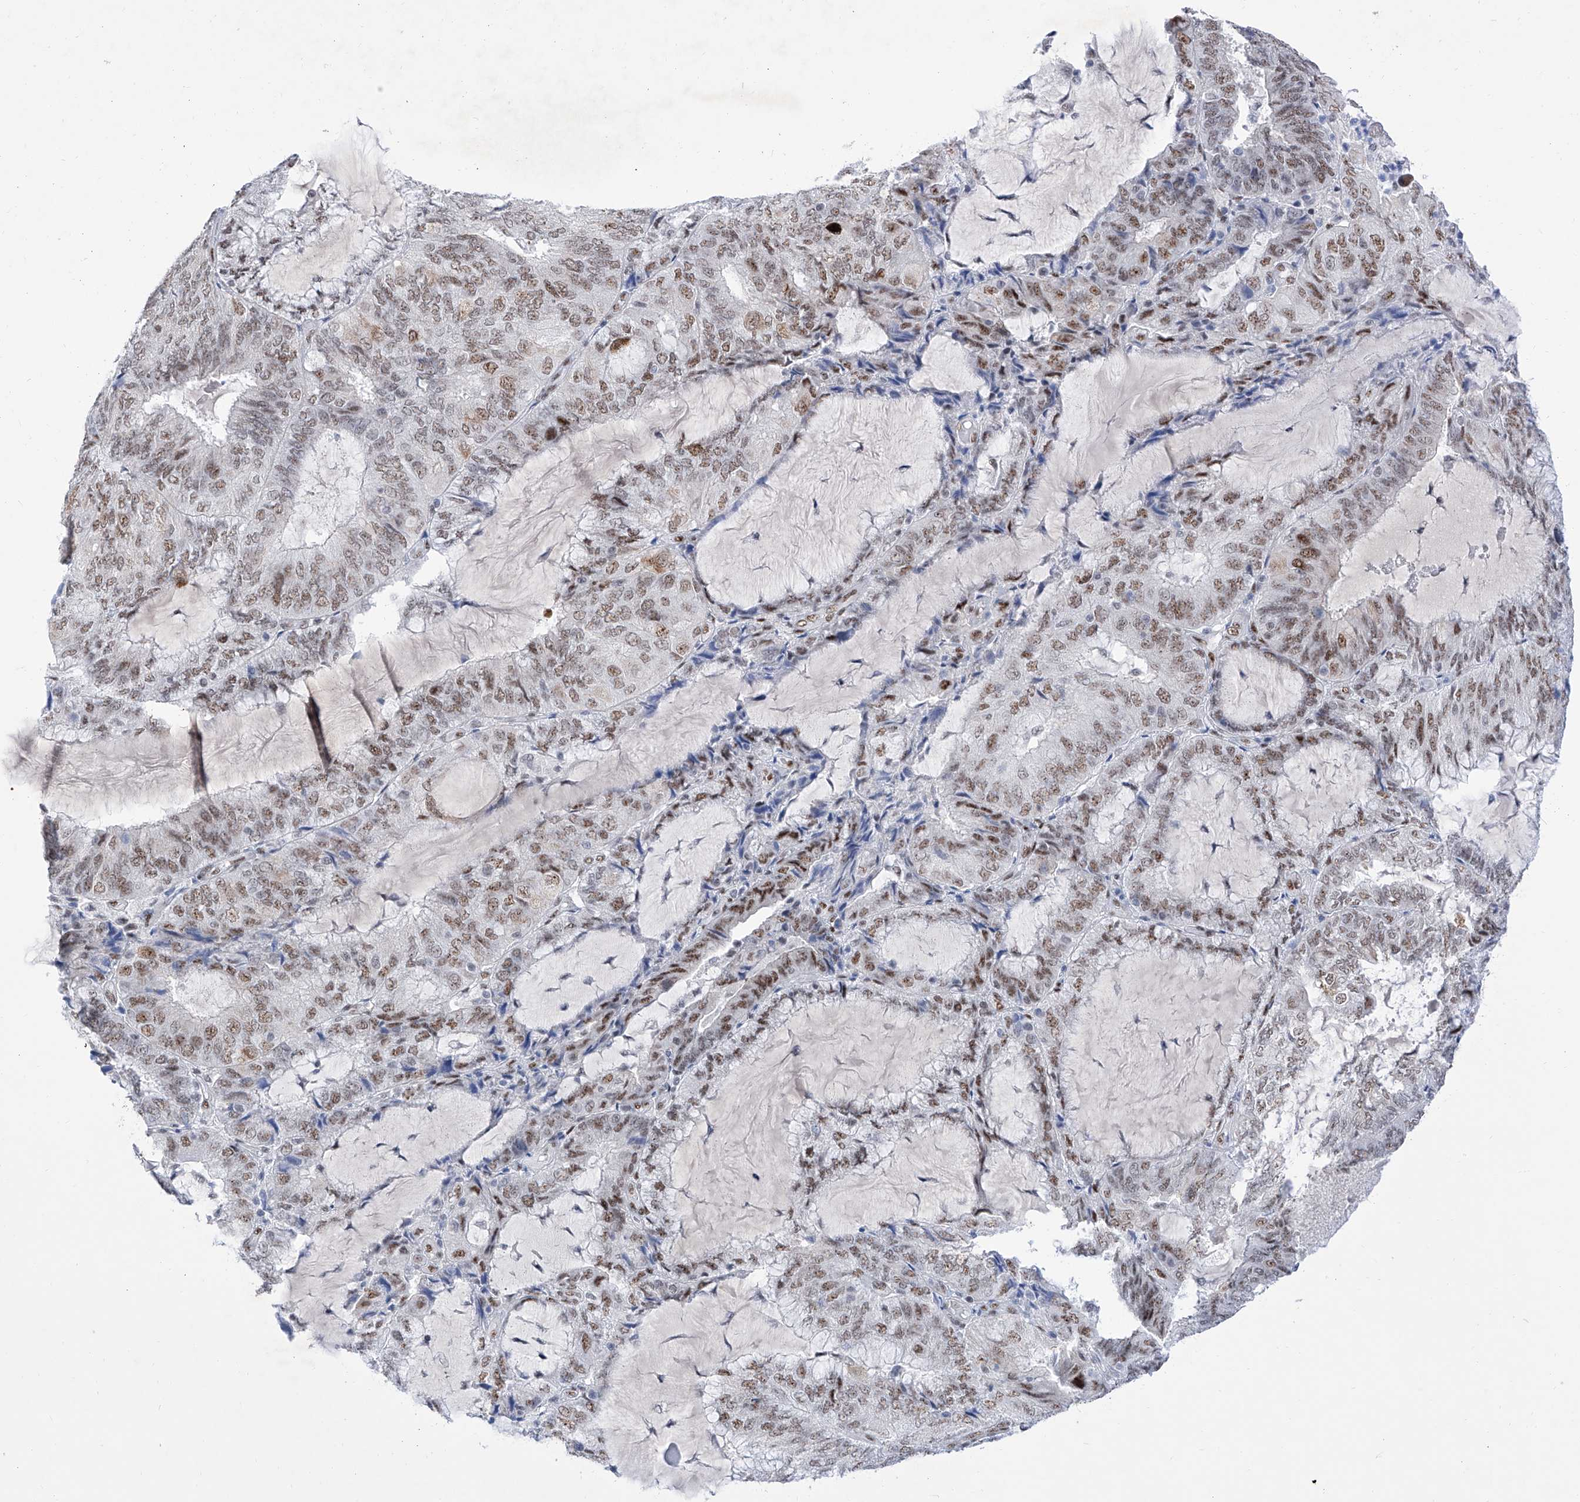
{"staining": {"intensity": "moderate", "quantity": "25%-75%", "location": "nuclear"}, "tissue": "endometrial cancer", "cell_type": "Tumor cells", "image_type": "cancer", "snomed": [{"axis": "morphology", "description": "Adenocarcinoma, NOS"}, {"axis": "topography", "description": "Endometrium"}], "caption": "Immunohistochemical staining of endometrial adenocarcinoma displays medium levels of moderate nuclear expression in approximately 25%-75% of tumor cells.", "gene": "ATN1", "patient": {"sex": "female", "age": 81}}